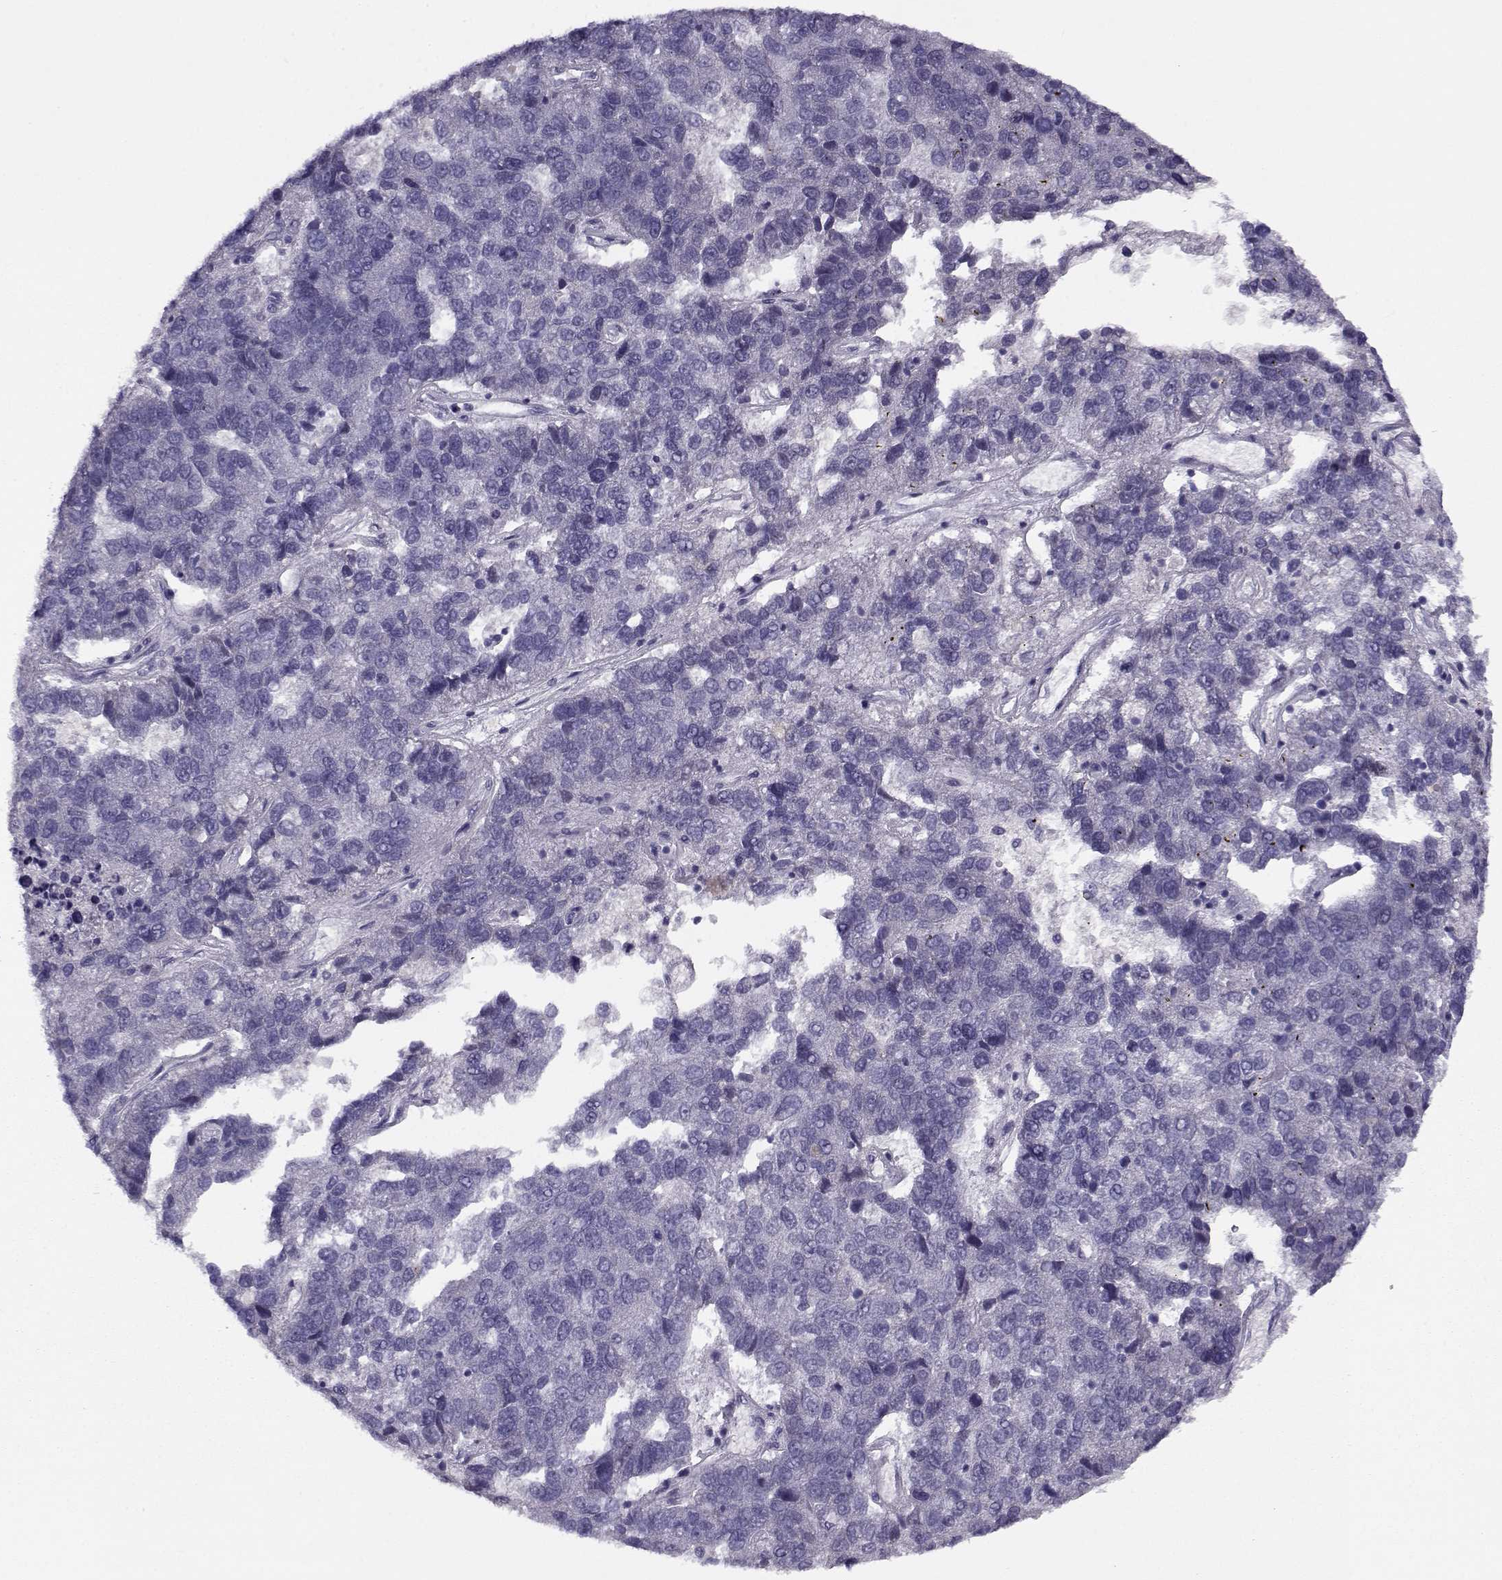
{"staining": {"intensity": "negative", "quantity": "none", "location": "none"}, "tissue": "pancreatic cancer", "cell_type": "Tumor cells", "image_type": "cancer", "snomed": [{"axis": "morphology", "description": "Adenocarcinoma, NOS"}, {"axis": "topography", "description": "Pancreas"}], "caption": "Micrograph shows no significant protein staining in tumor cells of pancreatic cancer.", "gene": "CFAP77", "patient": {"sex": "female", "age": 61}}